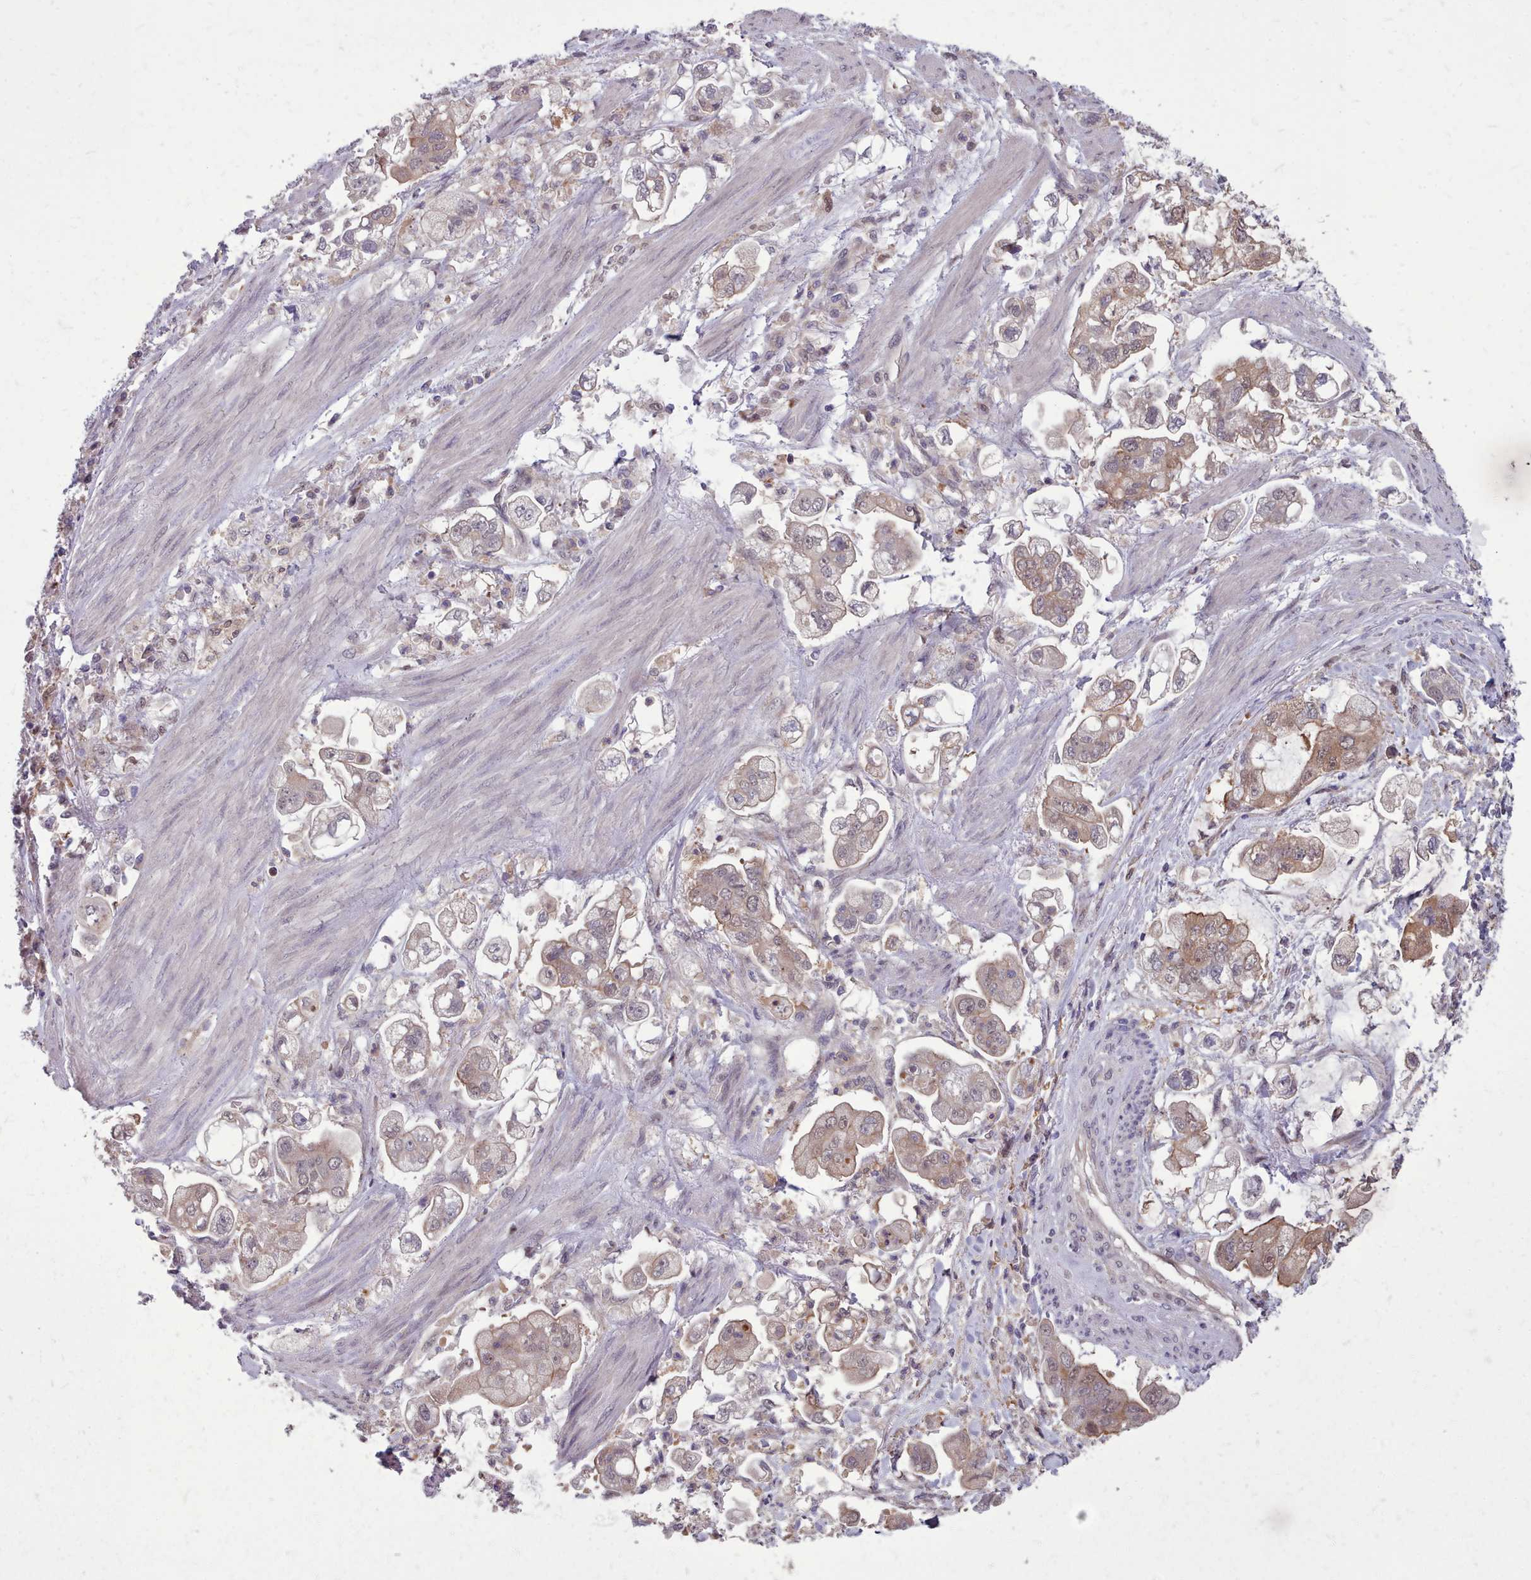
{"staining": {"intensity": "weak", "quantity": "25%-75%", "location": "cytoplasmic/membranous"}, "tissue": "stomach cancer", "cell_type": "Tumor cells", "image_type": "cancer", "snomed": [{"axis": "morphology", "description": "Adenocarcinoma, NOS"}, {"axis": "topography", "description": "Stomach"}], "caption": "Adenocarcinoma (stomach) stained with a protein marker exhibits weak staining in tumor cells.", "gene": "AHCY", "patient": {"sex": "male", "age": 62}}